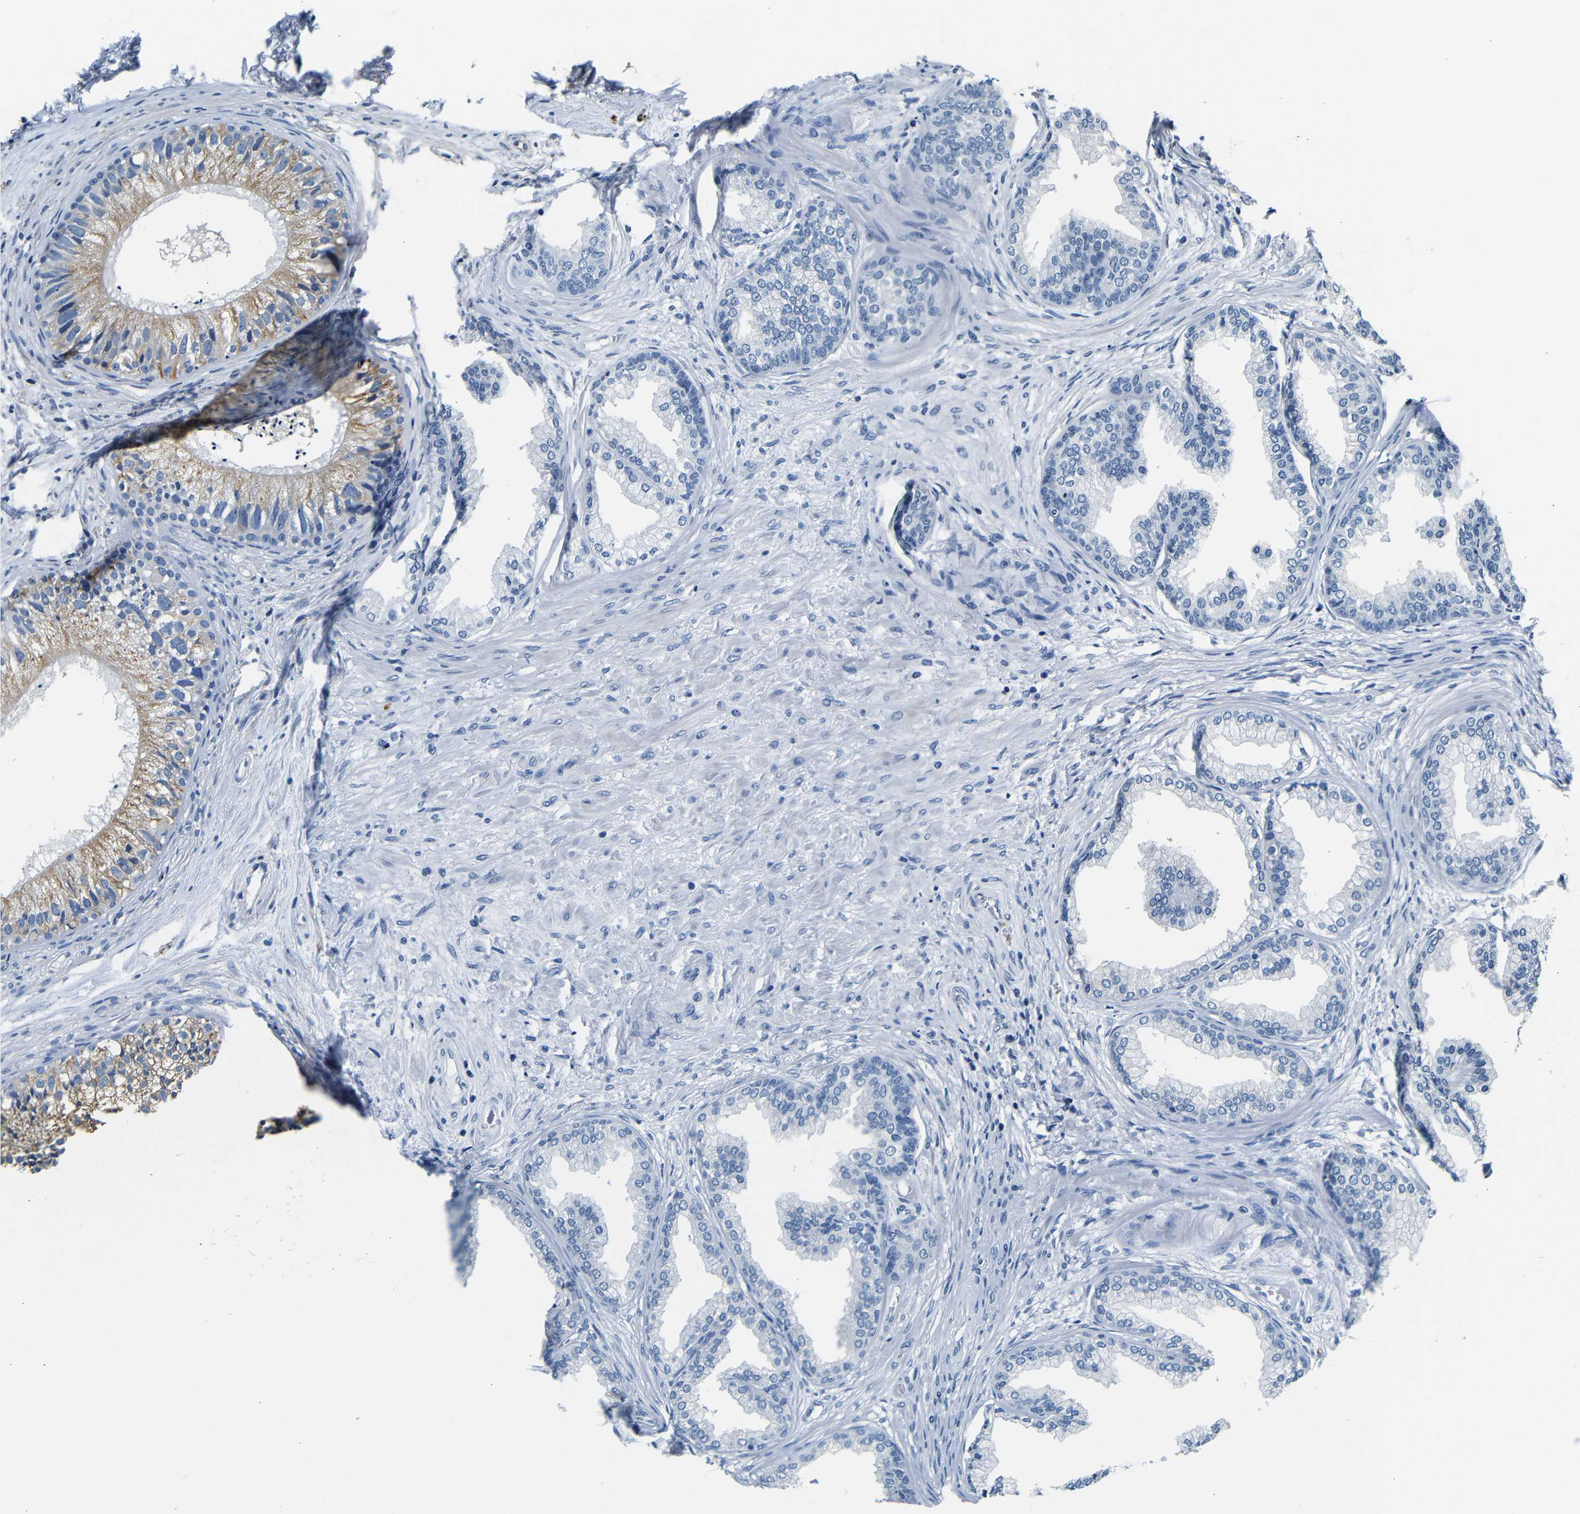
{"staining": {"intensity": "negative", "quantity": "none", "location": "none"}, "tissue": "prostate", "cell_type": "Glandular cells", "image_type": "normal", "snomed": [{"axis": "morphology", "description": "Normal tissue, NOS"}, {"axis": "topography", "description": "Prostate"}], "caption": "Immunohistochemistry (IHC) histopathology image of normal human prostate stained for a protein (brown), which reveals no staining in glandular cells. Nuclei are stained in blue.", "gene": "GP1BA", "patient": {"sex": "male", "age": 76}}